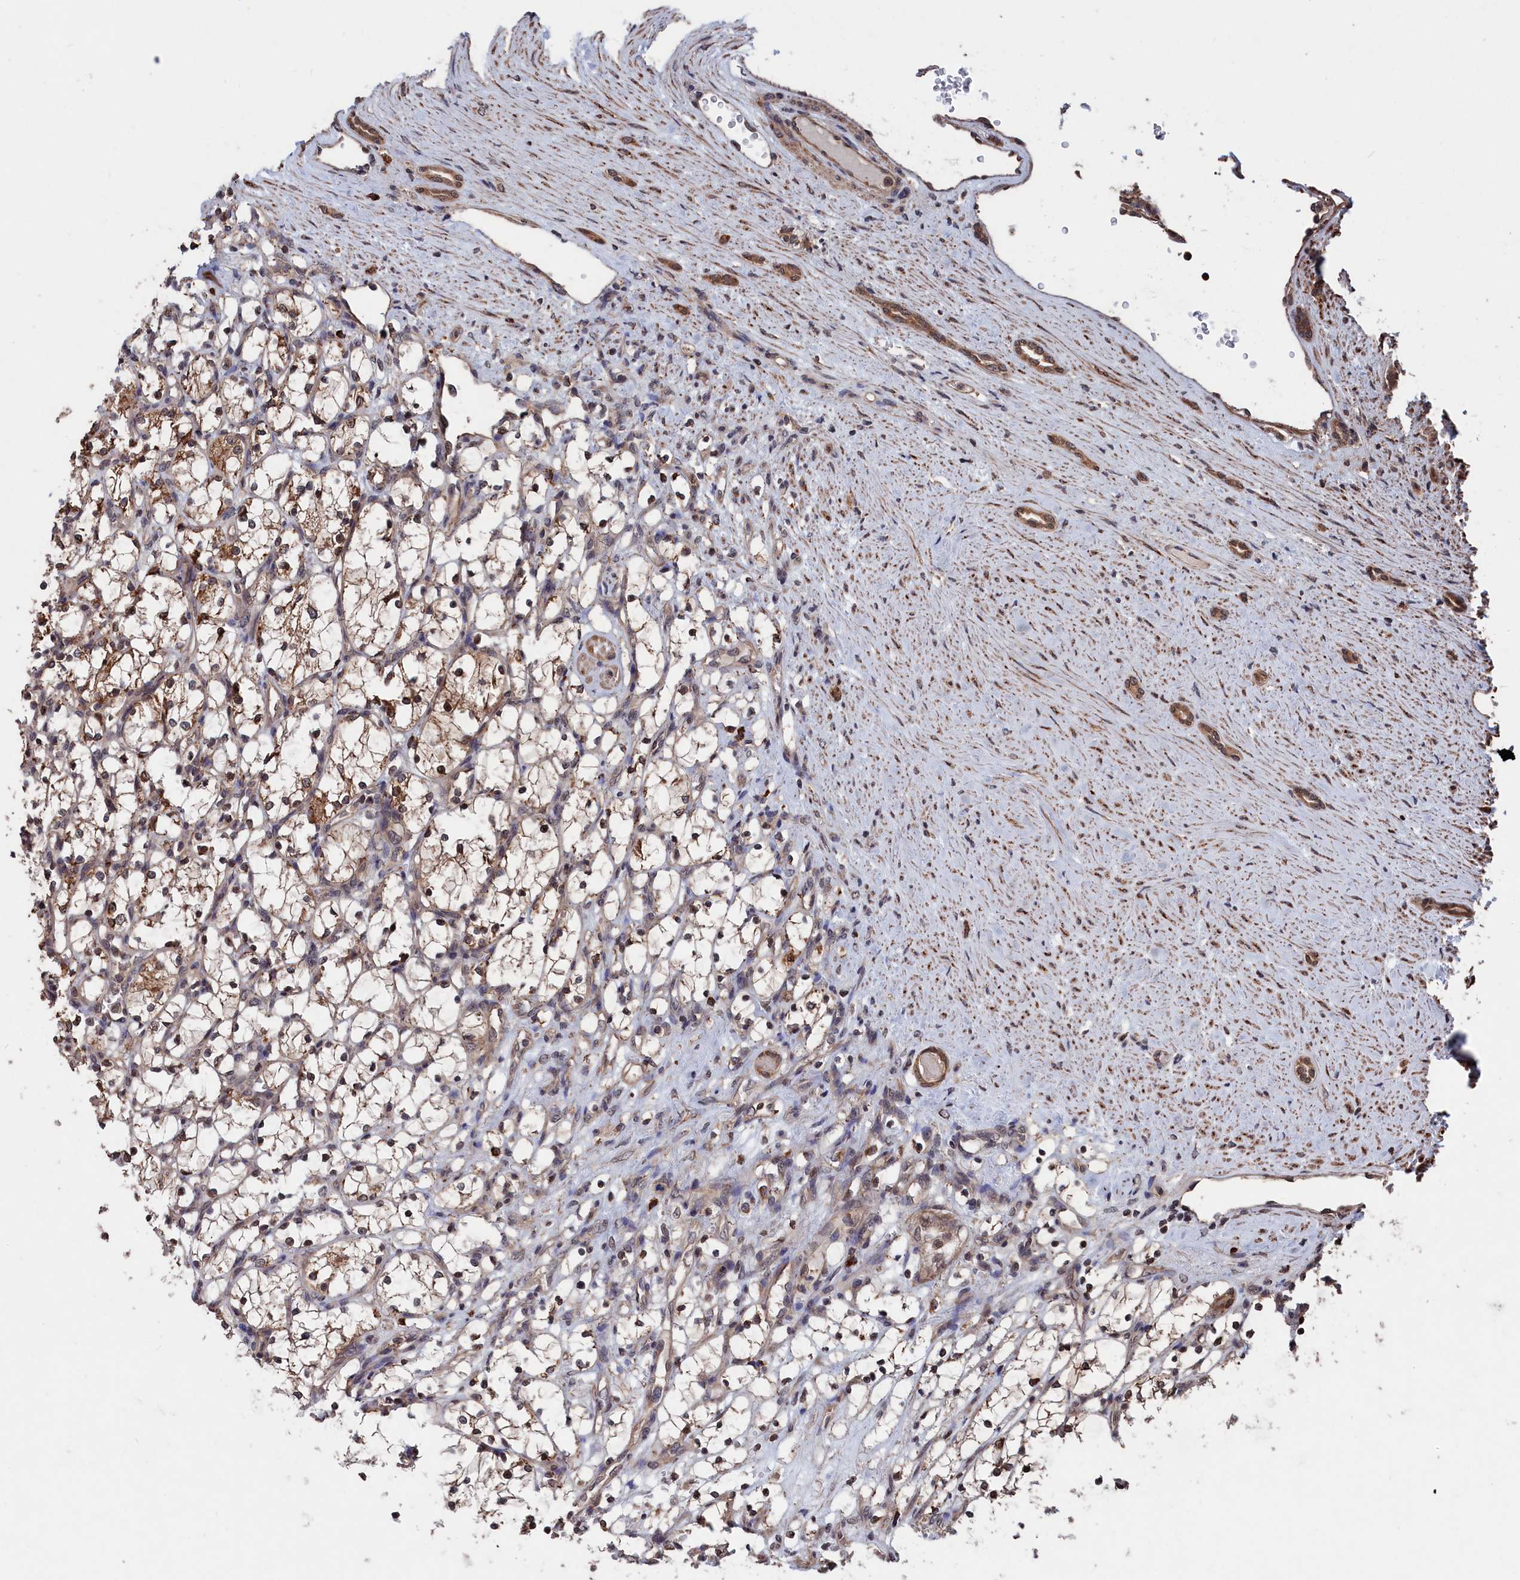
{"staining": {"intensity": "moderate", "quantity": "<25%", "location": "cytoplasmic/membranous"}, "tissue": "renal cancer", "cell_type": "Tumor cells", "image_type": "cancer", "snomed": [{"axis": "morphology", "description": "Adenocarcinoma, NOS"}, {"axis": "topography", "description": "Kidney"}], "caption": "Brown immunohistochemical staining in renal cancer (adenocarcinoma) shows moderate cytoplasmic/membranous expression in approximately <25% of tumor cells.", "gene": "PDE12", "patient": {"sex": "female", "age": 69}}